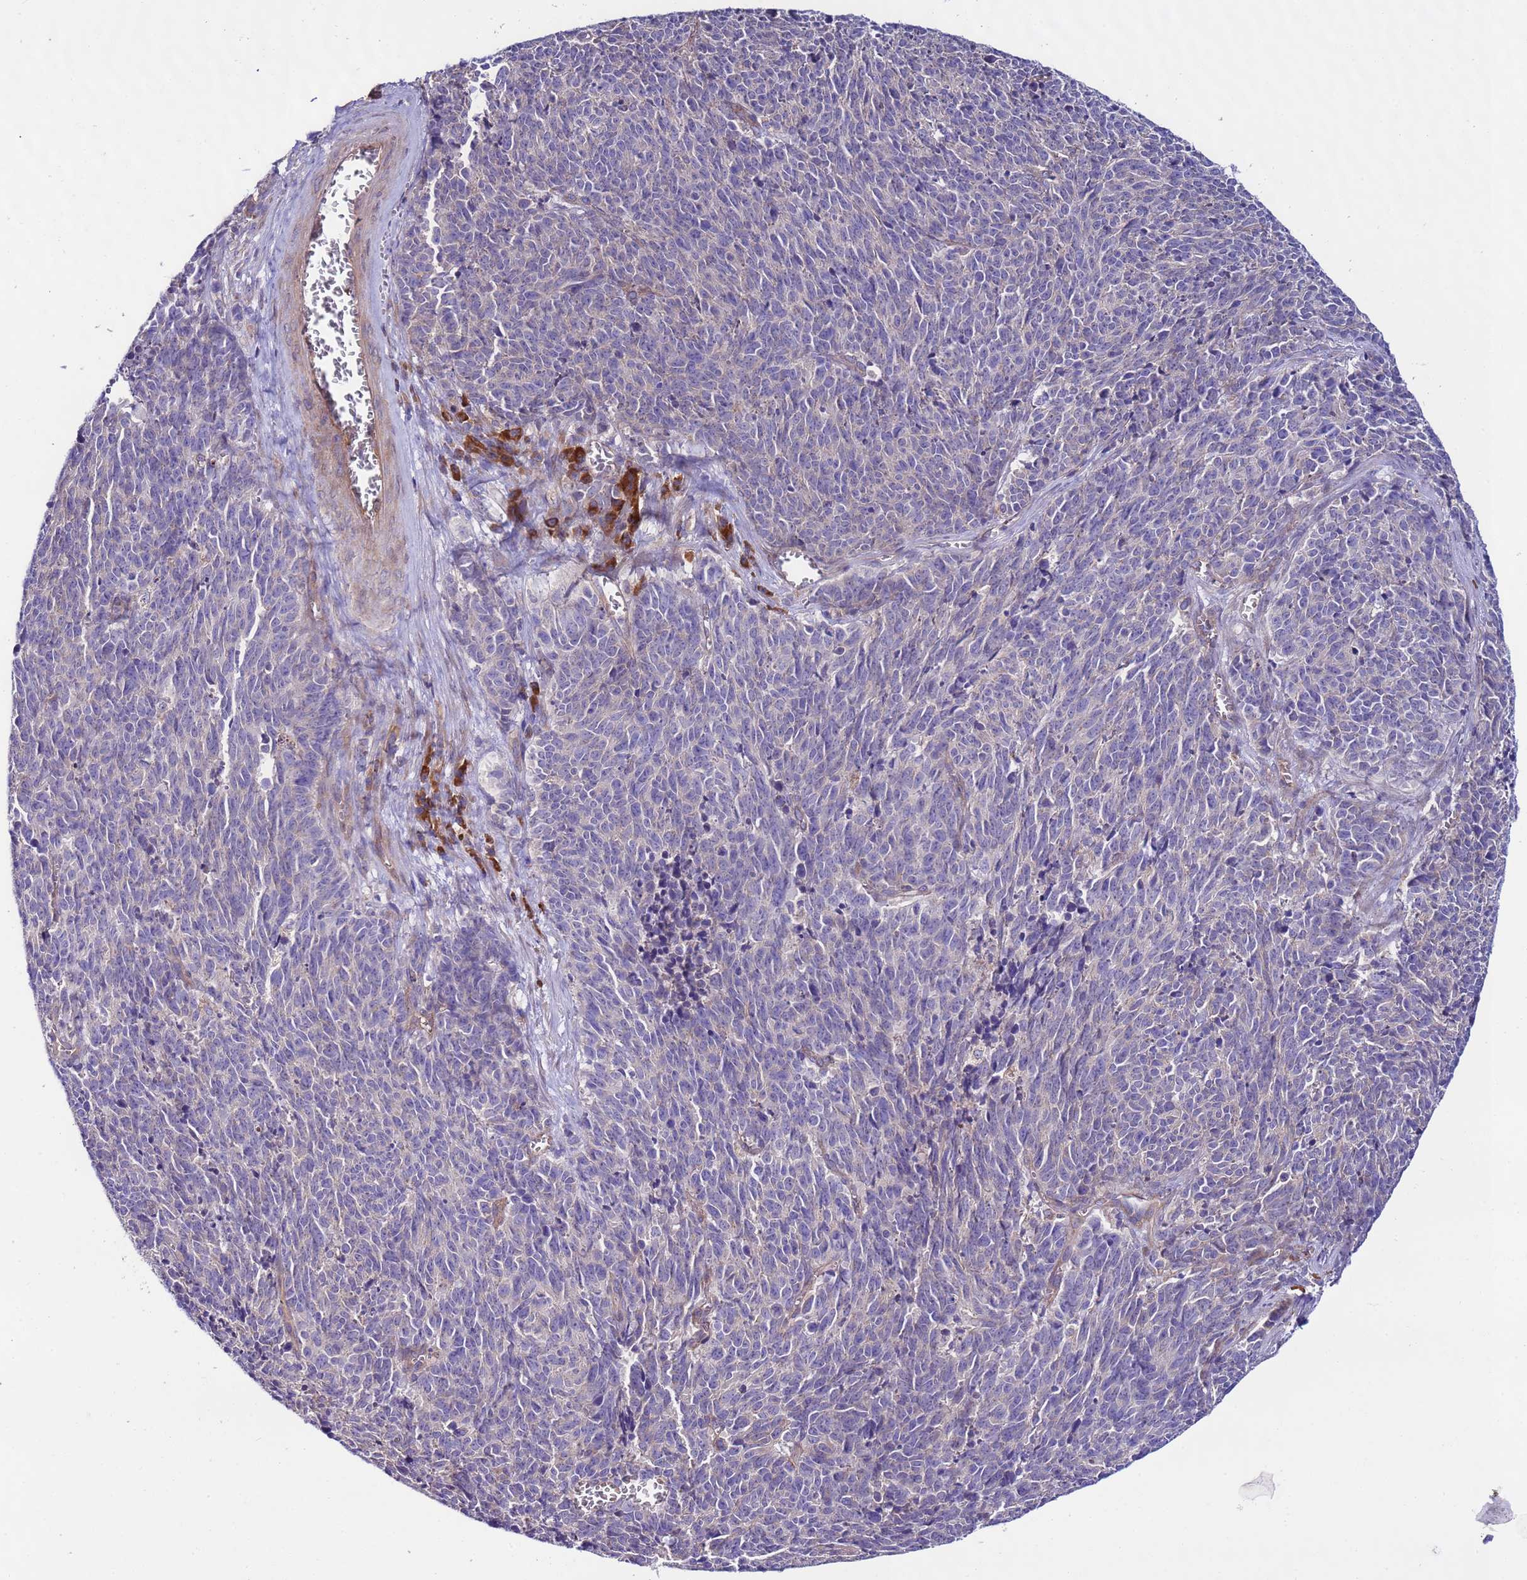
{"staining": {"intensity": "negative", "quantity": "none", "location": "none"}, "tissue": "cervical cancer", "cell_type": "Tumor cells", "image_type": "cancer", "snomed": [{"axis": "morphology", "description": "Squamous cell carcinoma, NOS"}, {"axis": "topography", "description": "Cervix"}], "caption": "Immunohistochemical staining of squamous cell carcinoma (cervical) exhibits no significant staining in tumor cells.", "gene": "SPCS1", "patient": {"sex": "female", "age": 29}}